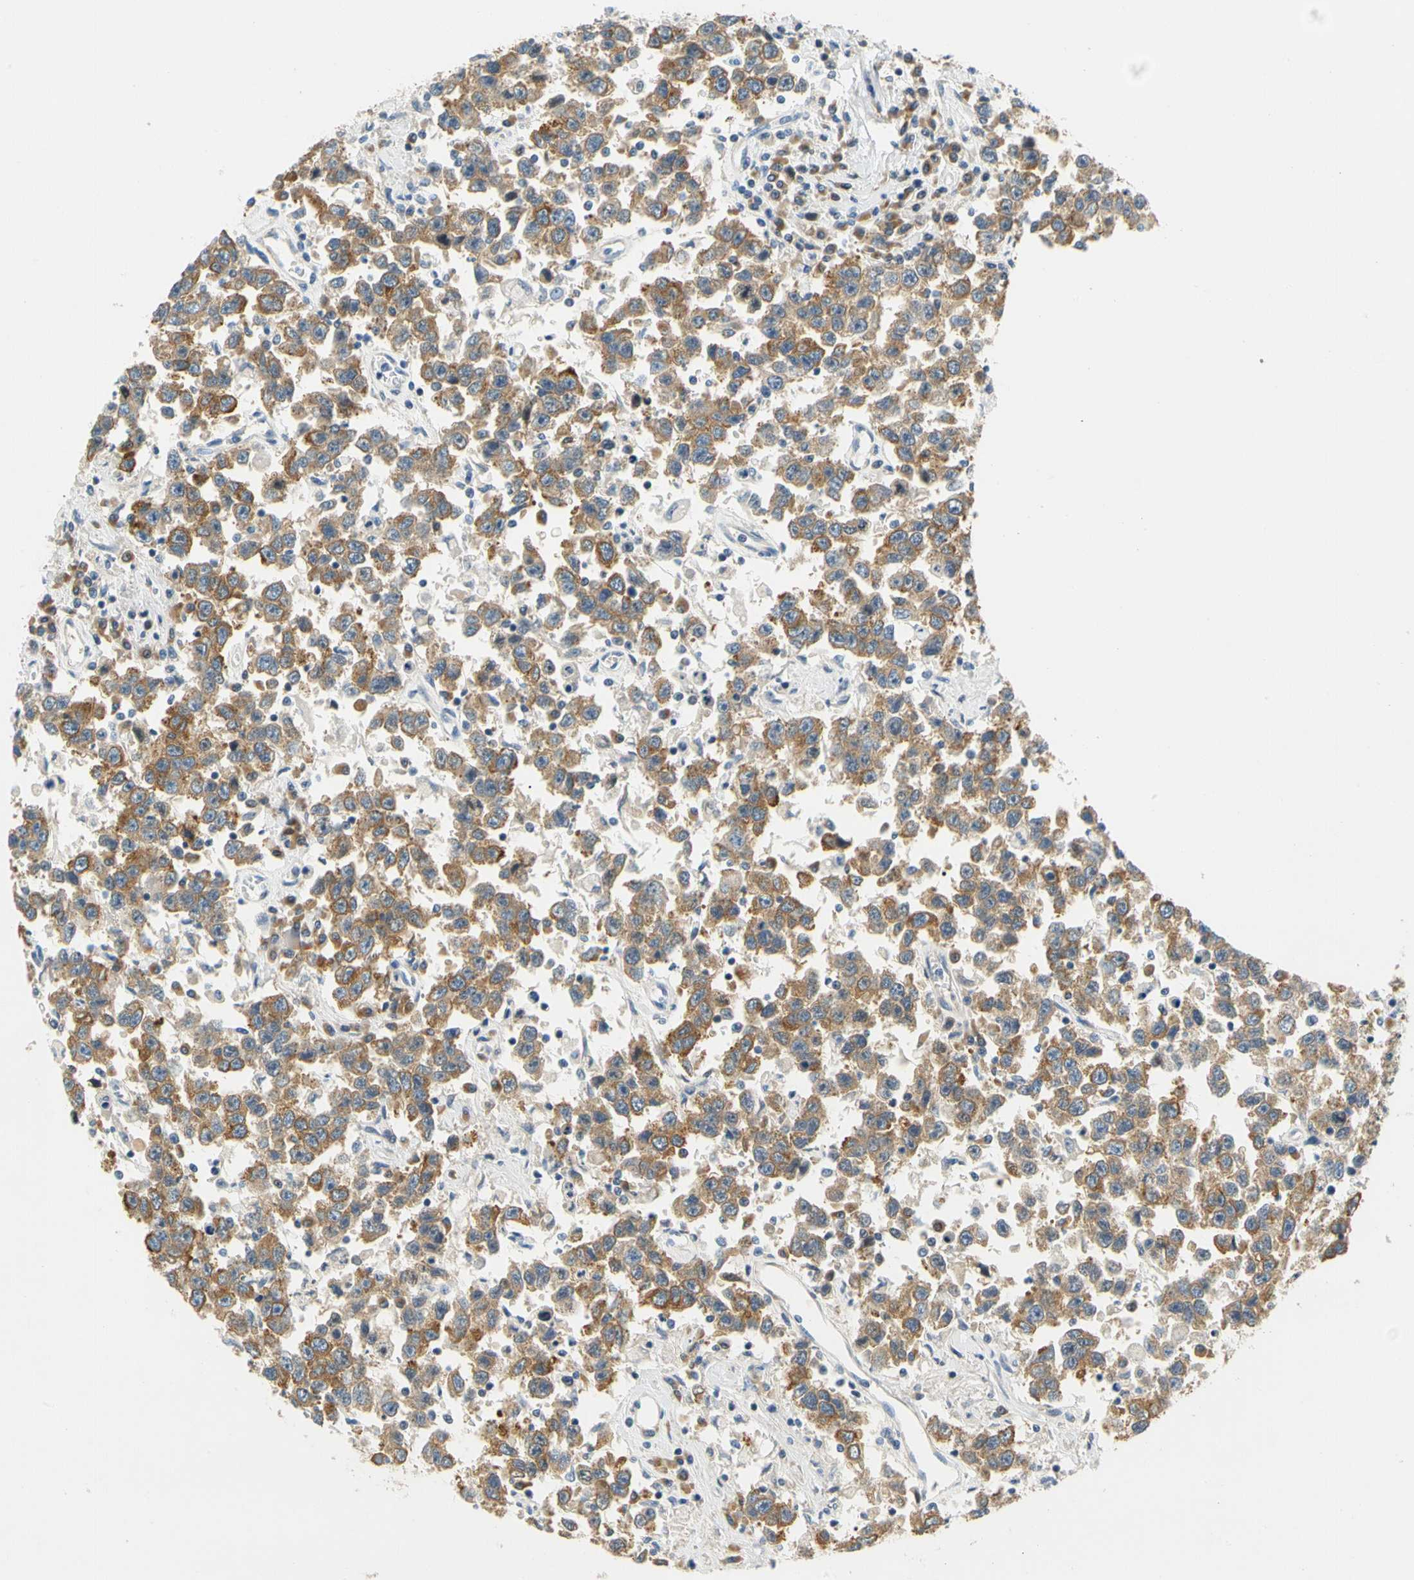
{"staining": {"intensity": "moderate", "quantity": ">75%", "location": "cytoplasmic/membranous"}, "tissue": "testis cancer", "cell_type": "Tumor cells", "image_type": "cancer", "snomed": [{"axis": "morphology", "description": "Seminoma, NOS"}, {"axis": "topography", "description": "Testis"}], "caption": "Human seminoma (testis) stained with a brown dye exhibits moderate cytoplasmic/membranous positive staining in approximately >75% of tumor cells.", "gene": "LRRC47", "patient": {"sex": "male", "age": 41}}